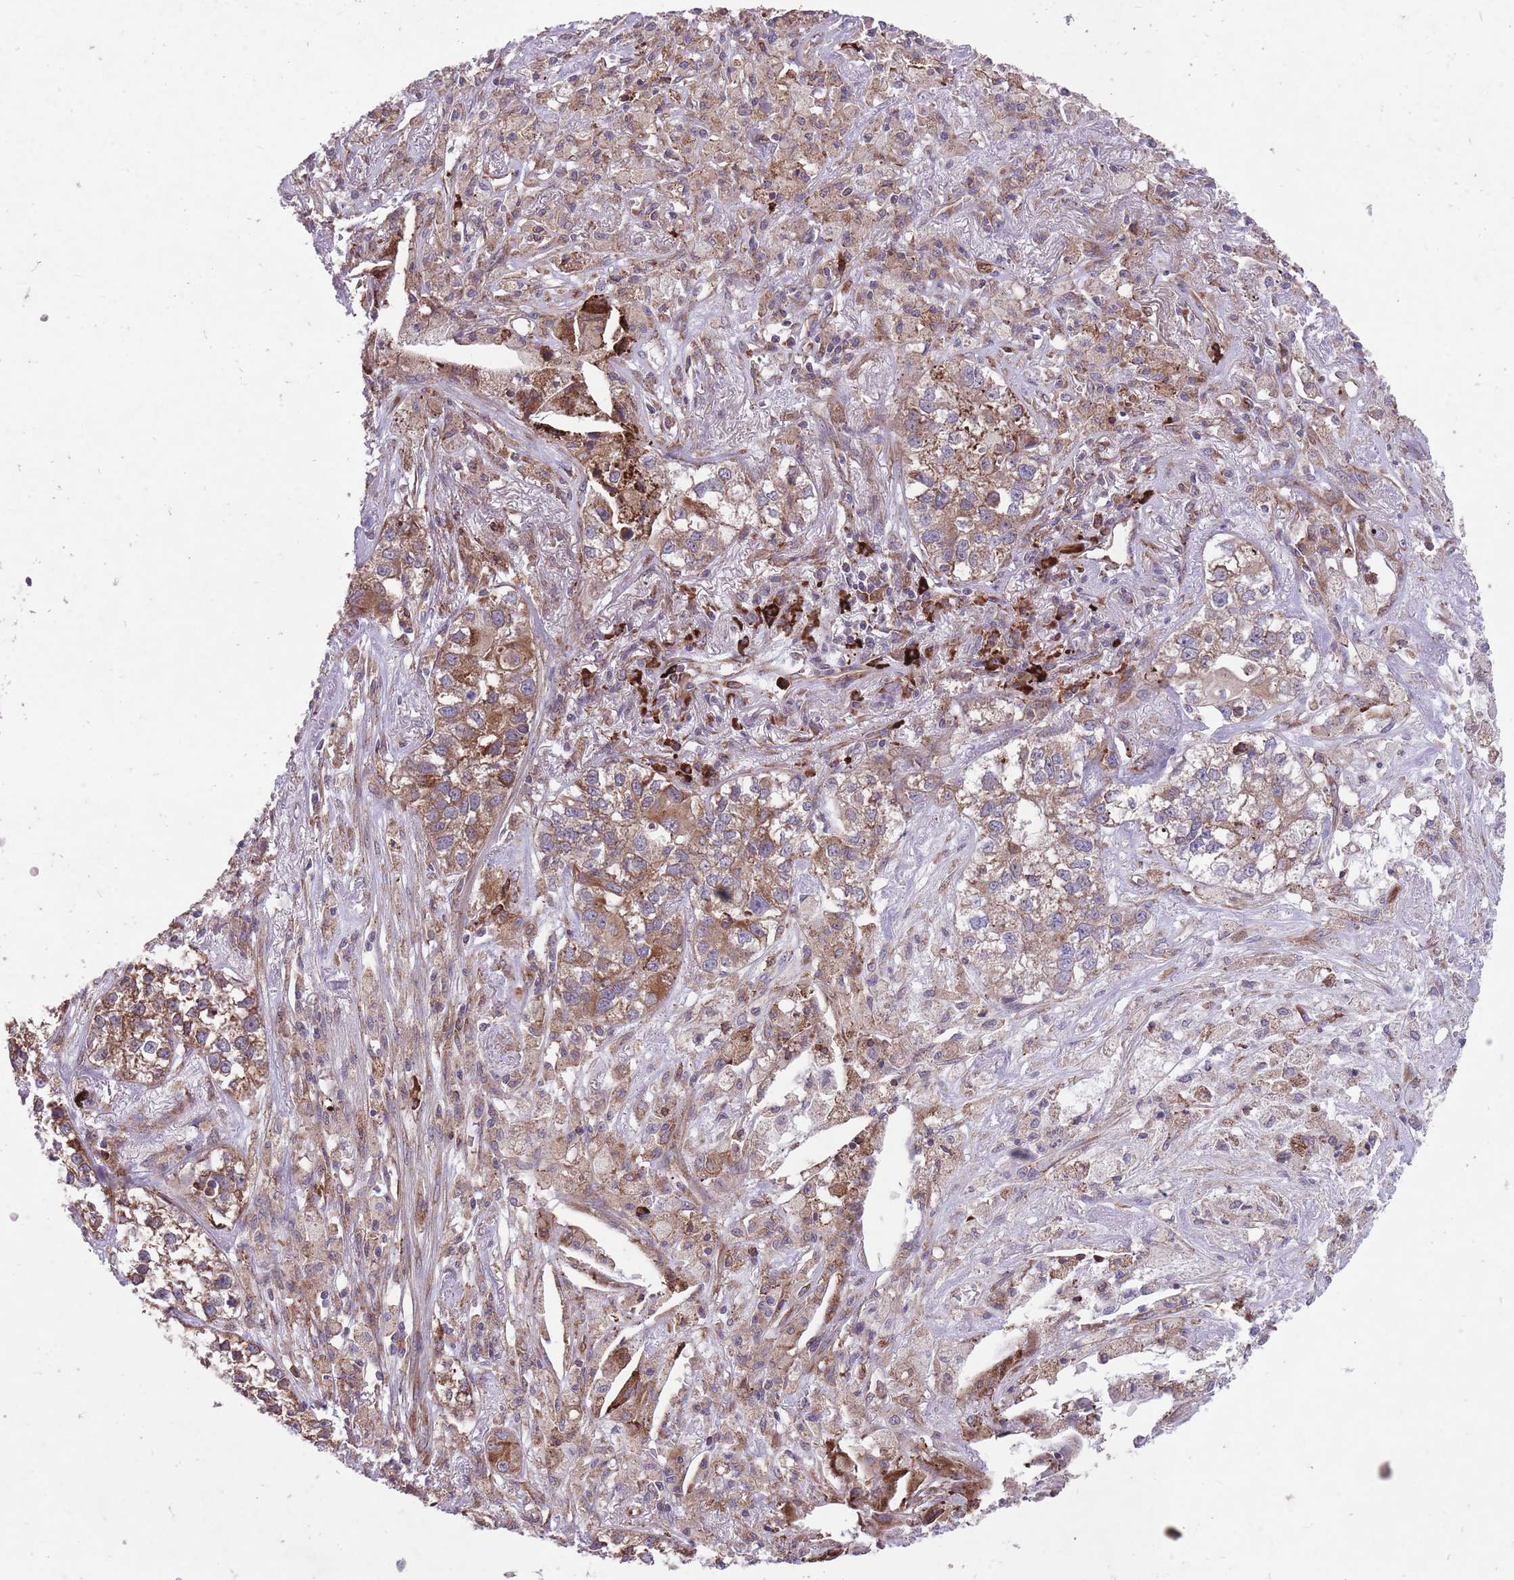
{"staining": {"intensity": "moderate", "quantity": ">75%", "location": "cytoplasmic/membranous"}, "tissue": "lung cancer", "cell_type": "Tumor cells", "image_type": "cancer", "snomed": [{"axis": "morphology", "description": "Adenocarcinoma, NOS"}, {"axis": "topography", "description": "Lung"}], "caption": "Lung adenocarcinoma was stained to show a protein in brown. There is medium levels of moderate cytoplasmic/membranous positivity in about >75% of tumor cells.", "gene": "TTLL3", "patient": {"sex": "male", "age": 49}}